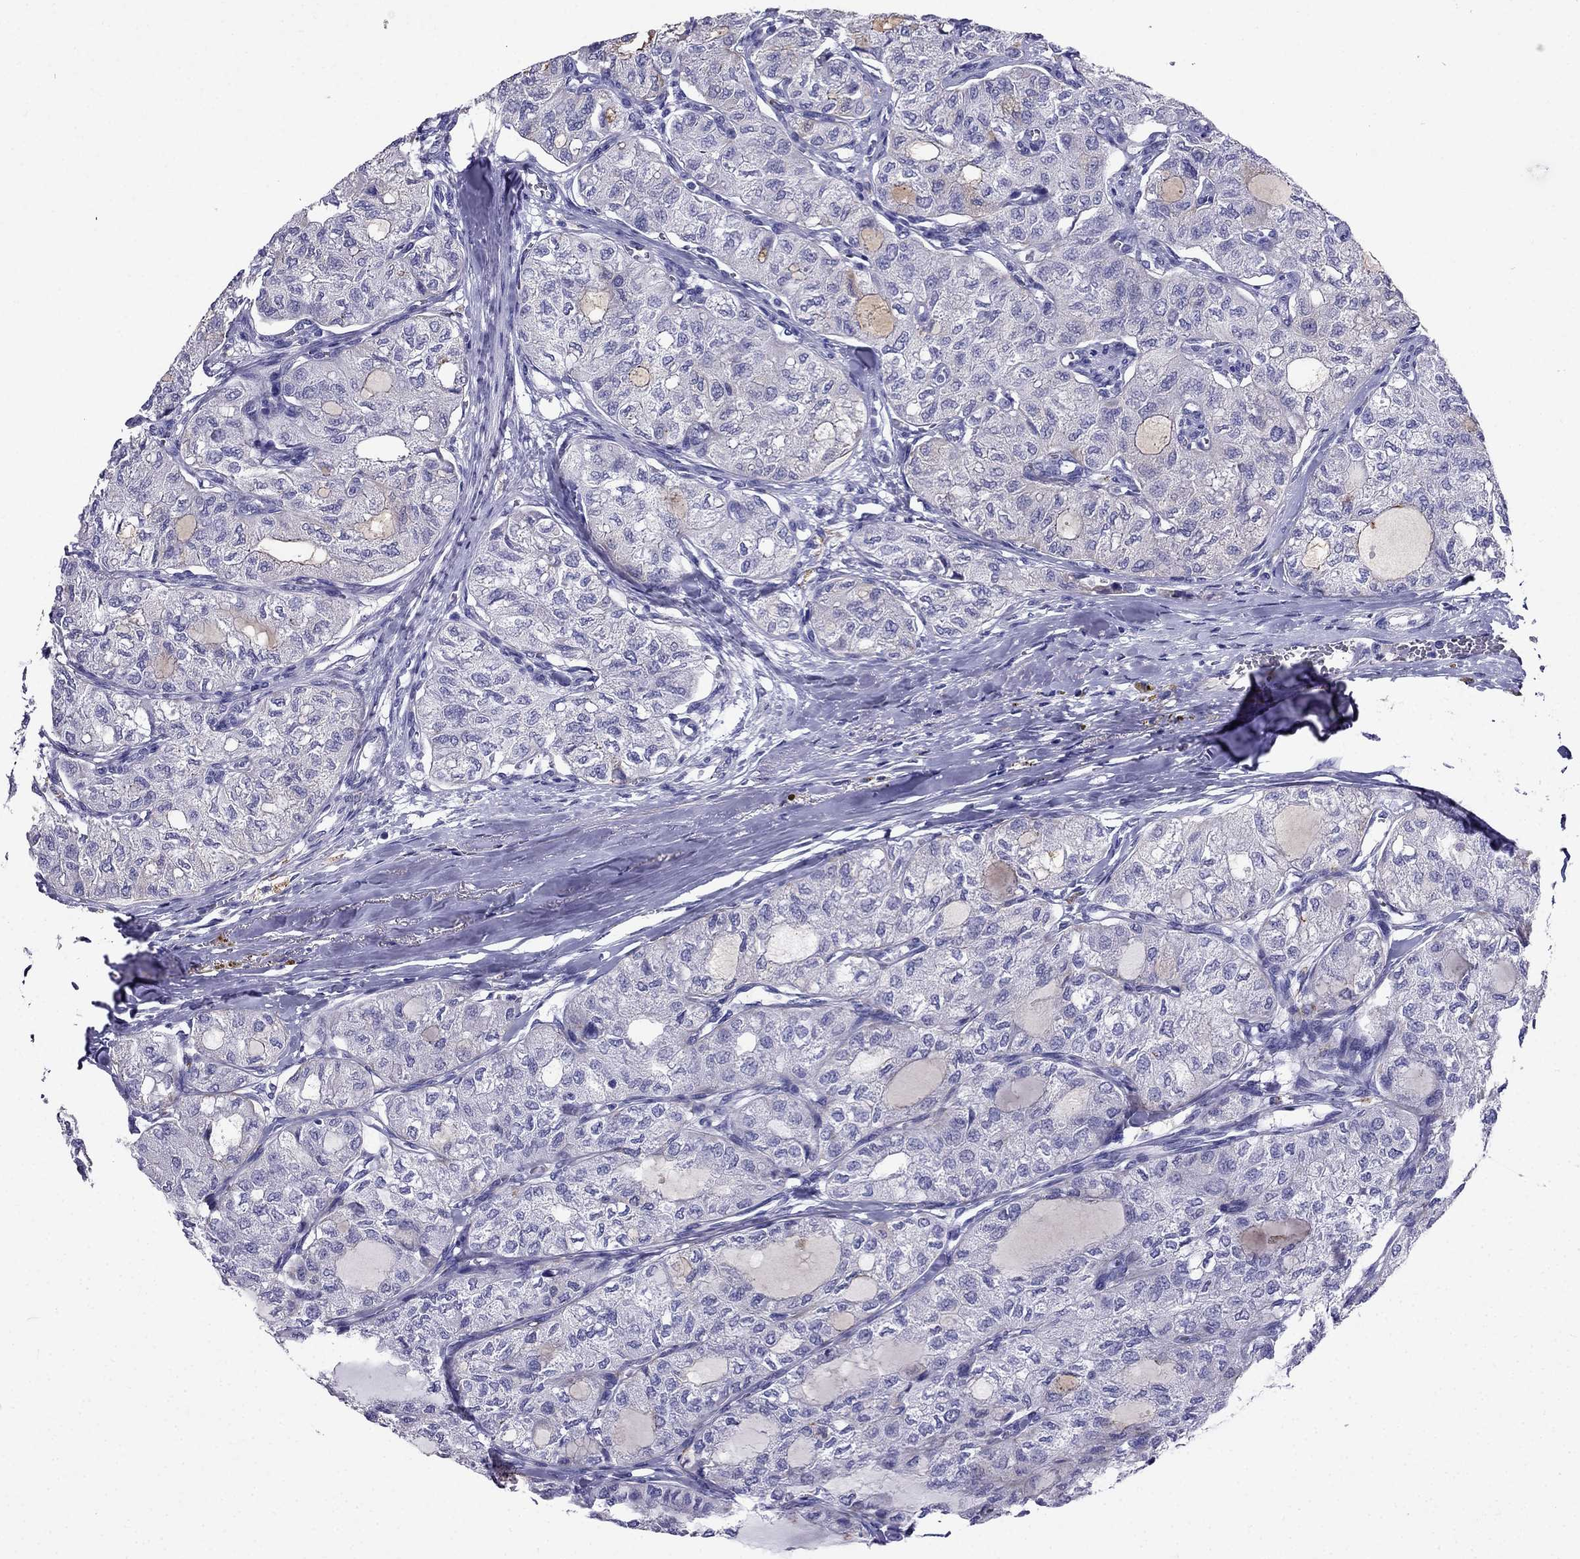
{"staining": {"intensity": "negative", "quantity": "none", "location": "none"}, "tissue": "thyroid cancer", "cell_type": "Tumor cells", "image_type": "cancer", "snomed": [{"axis": "morphology", "description": "Follicular adenoma carcinoma, NOS"}, {"axis": "topography", "description": "Thyroid gland"}], "caption": "The micrograph exhibits no significant staining in tumor cells of thyroid cancer.", "gene": "PTH", "patient": {"sex": "male", "age": 75}}